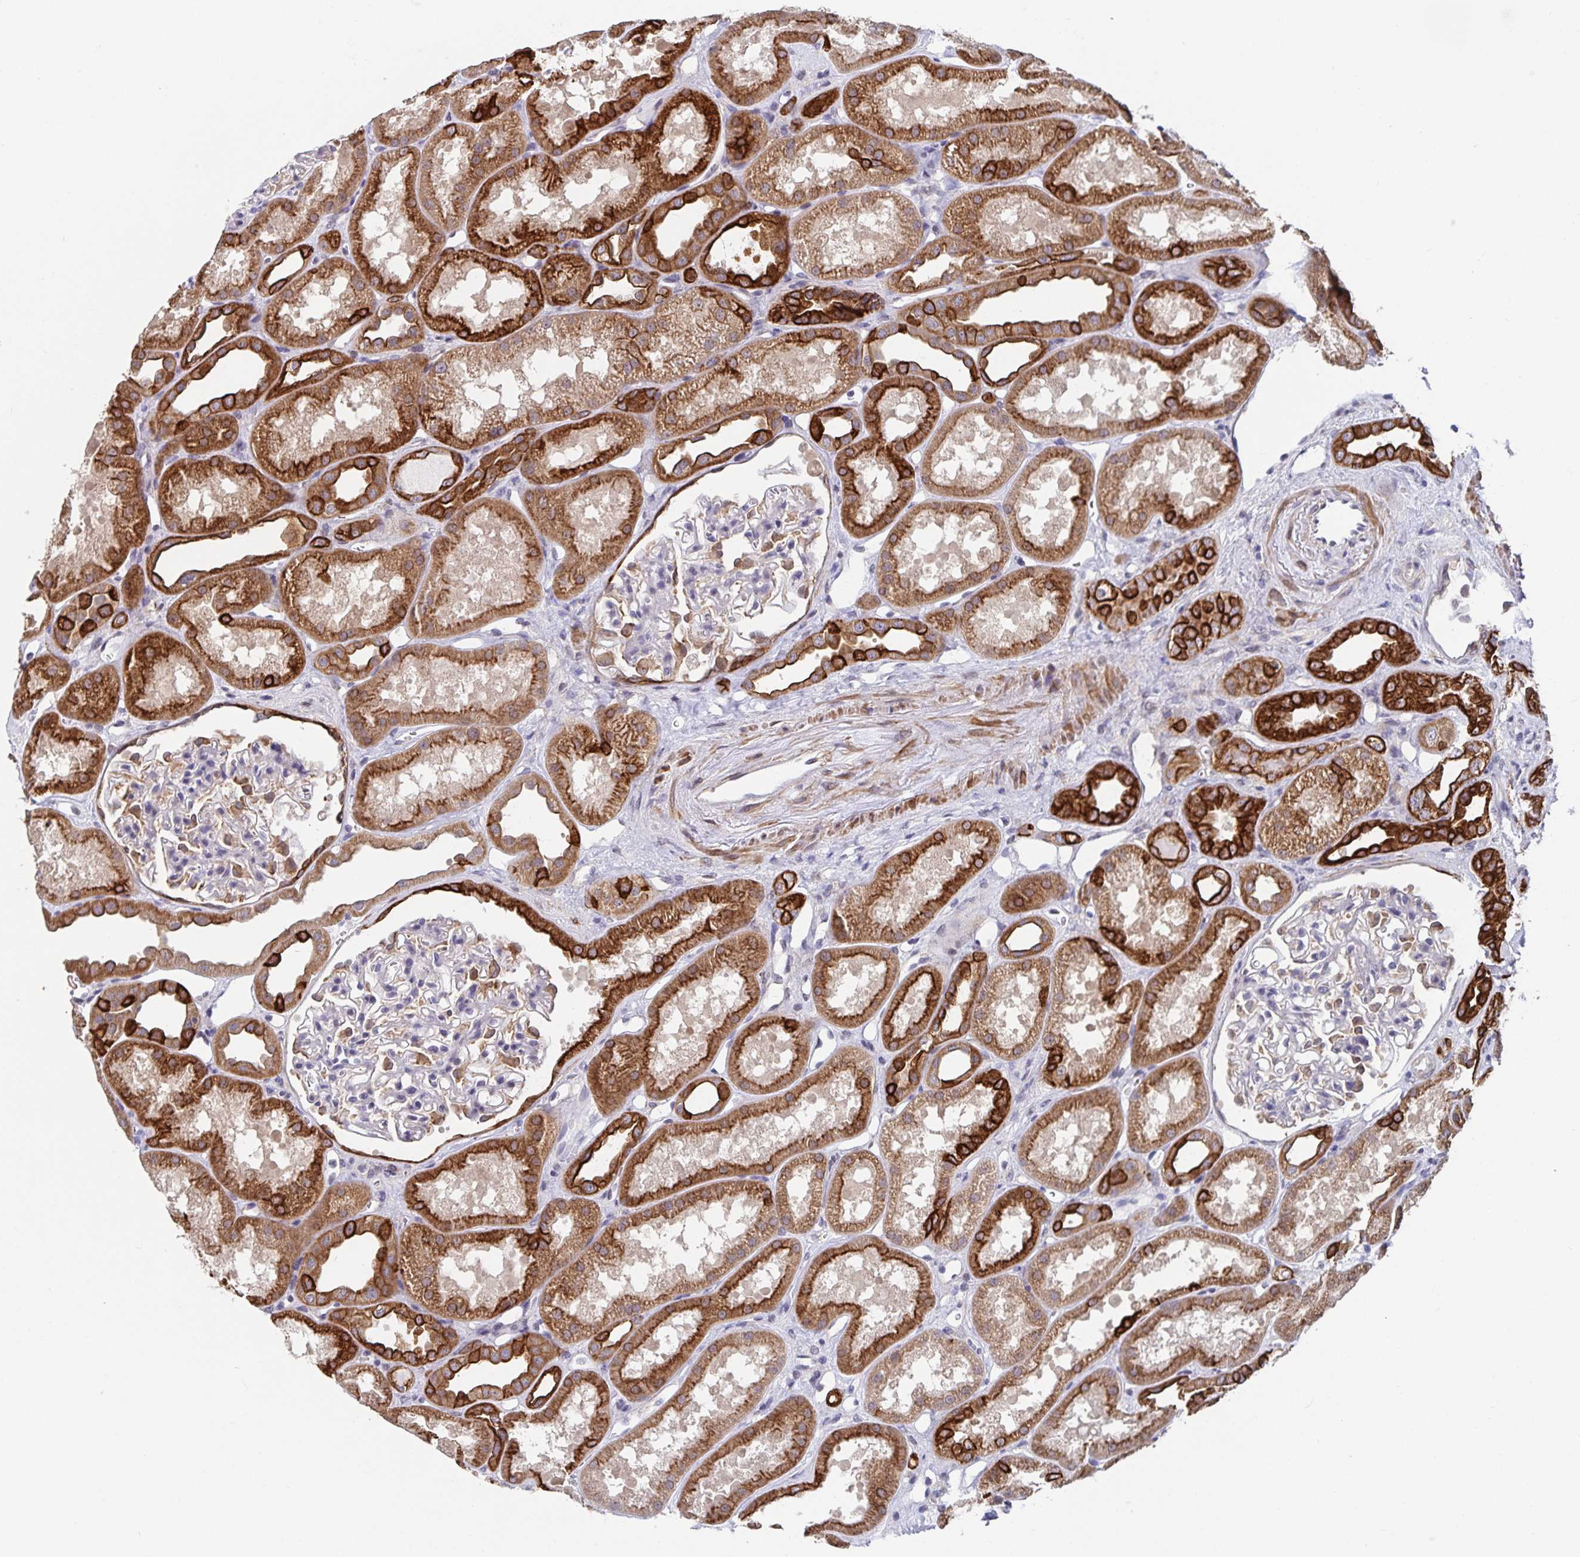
{"staining": {"intensity": "weak", "quantity": "<25%", "location": "cytoplasmic/membranous"}, "tissue": "kidney", "cell_type": "Cells in glomeruli", "image_type": "normal", "snomed": [{"axis": "morphology", "description": "Normal tissue, NOS"}, {"axis": "topography", "description": "Kidney"}], "caption": "Immunohistochemical staining of benign human kidney shows no significant staining in cells in glomeruli. Brightfield microscopy of IHC stained with DAB (3,3'-diaminobenzidine) (brown) and hematoxylin (blue), captured at high magnification.", "gene": "ZIK1", "patient": {"sex": "male", "age": 61}}